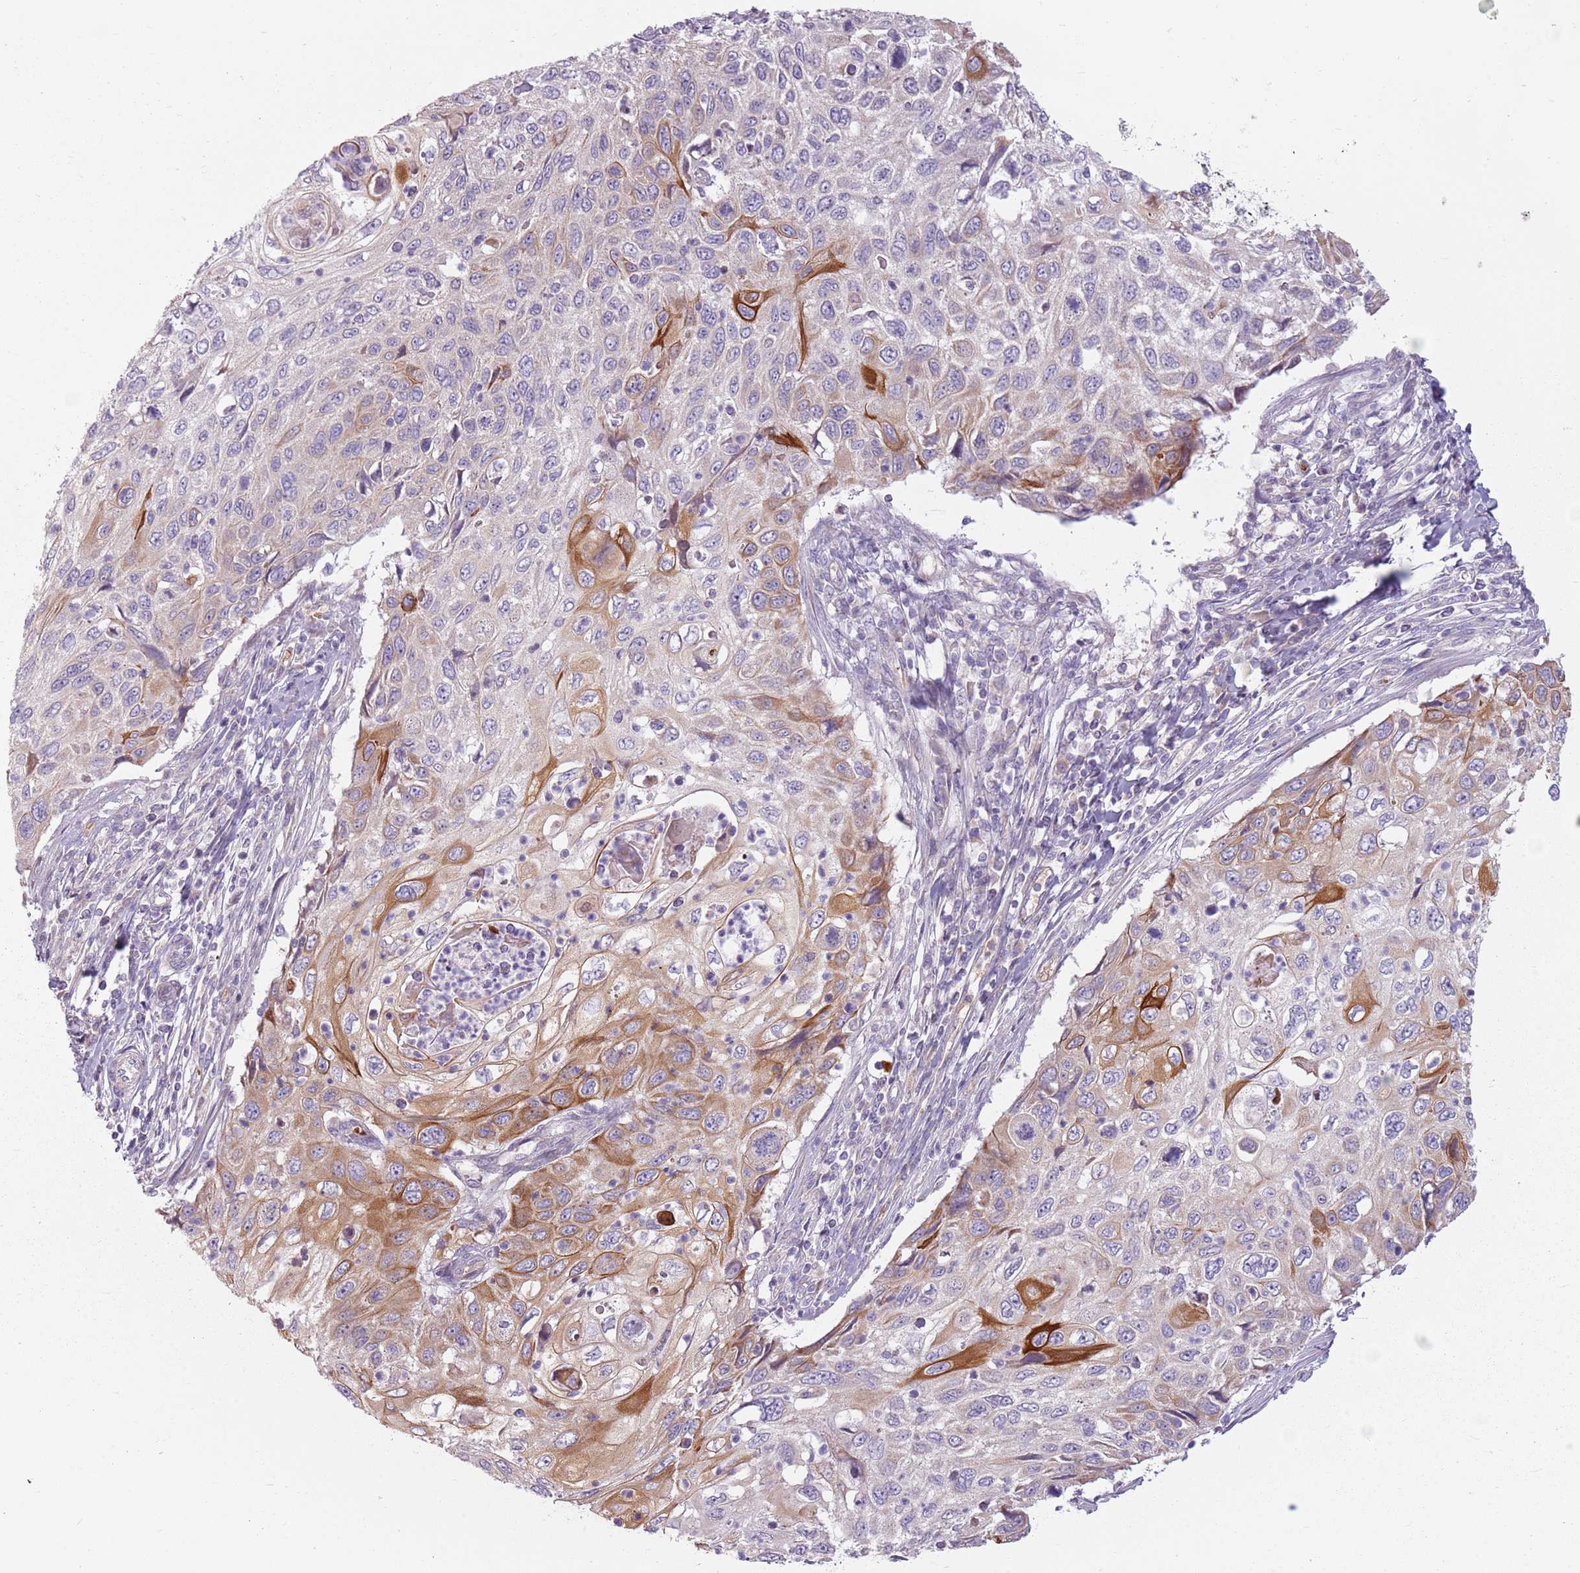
{"staining": {"intensity": "moderate", "quantity": "<25%", "location": "cytoplasmic/membranous"}, "tissue": "cervical cancer", "cell_type": "Tumor cells", "image_type": "cancer", "snomed": [{"axis": "morphology", "description": "Squamous cell carcinoma, NOS"}, {"axis": "topography", "description": "Cervix"}], "caption": "Brown immunohistochemical staining in squamous cell carcinoma (cervical) reveals moderate cytoplasmic/membranous staining in about <25% of tumor cells.", "gene": "HSPA14", "patient": {"sex": "female", "age": 70}}